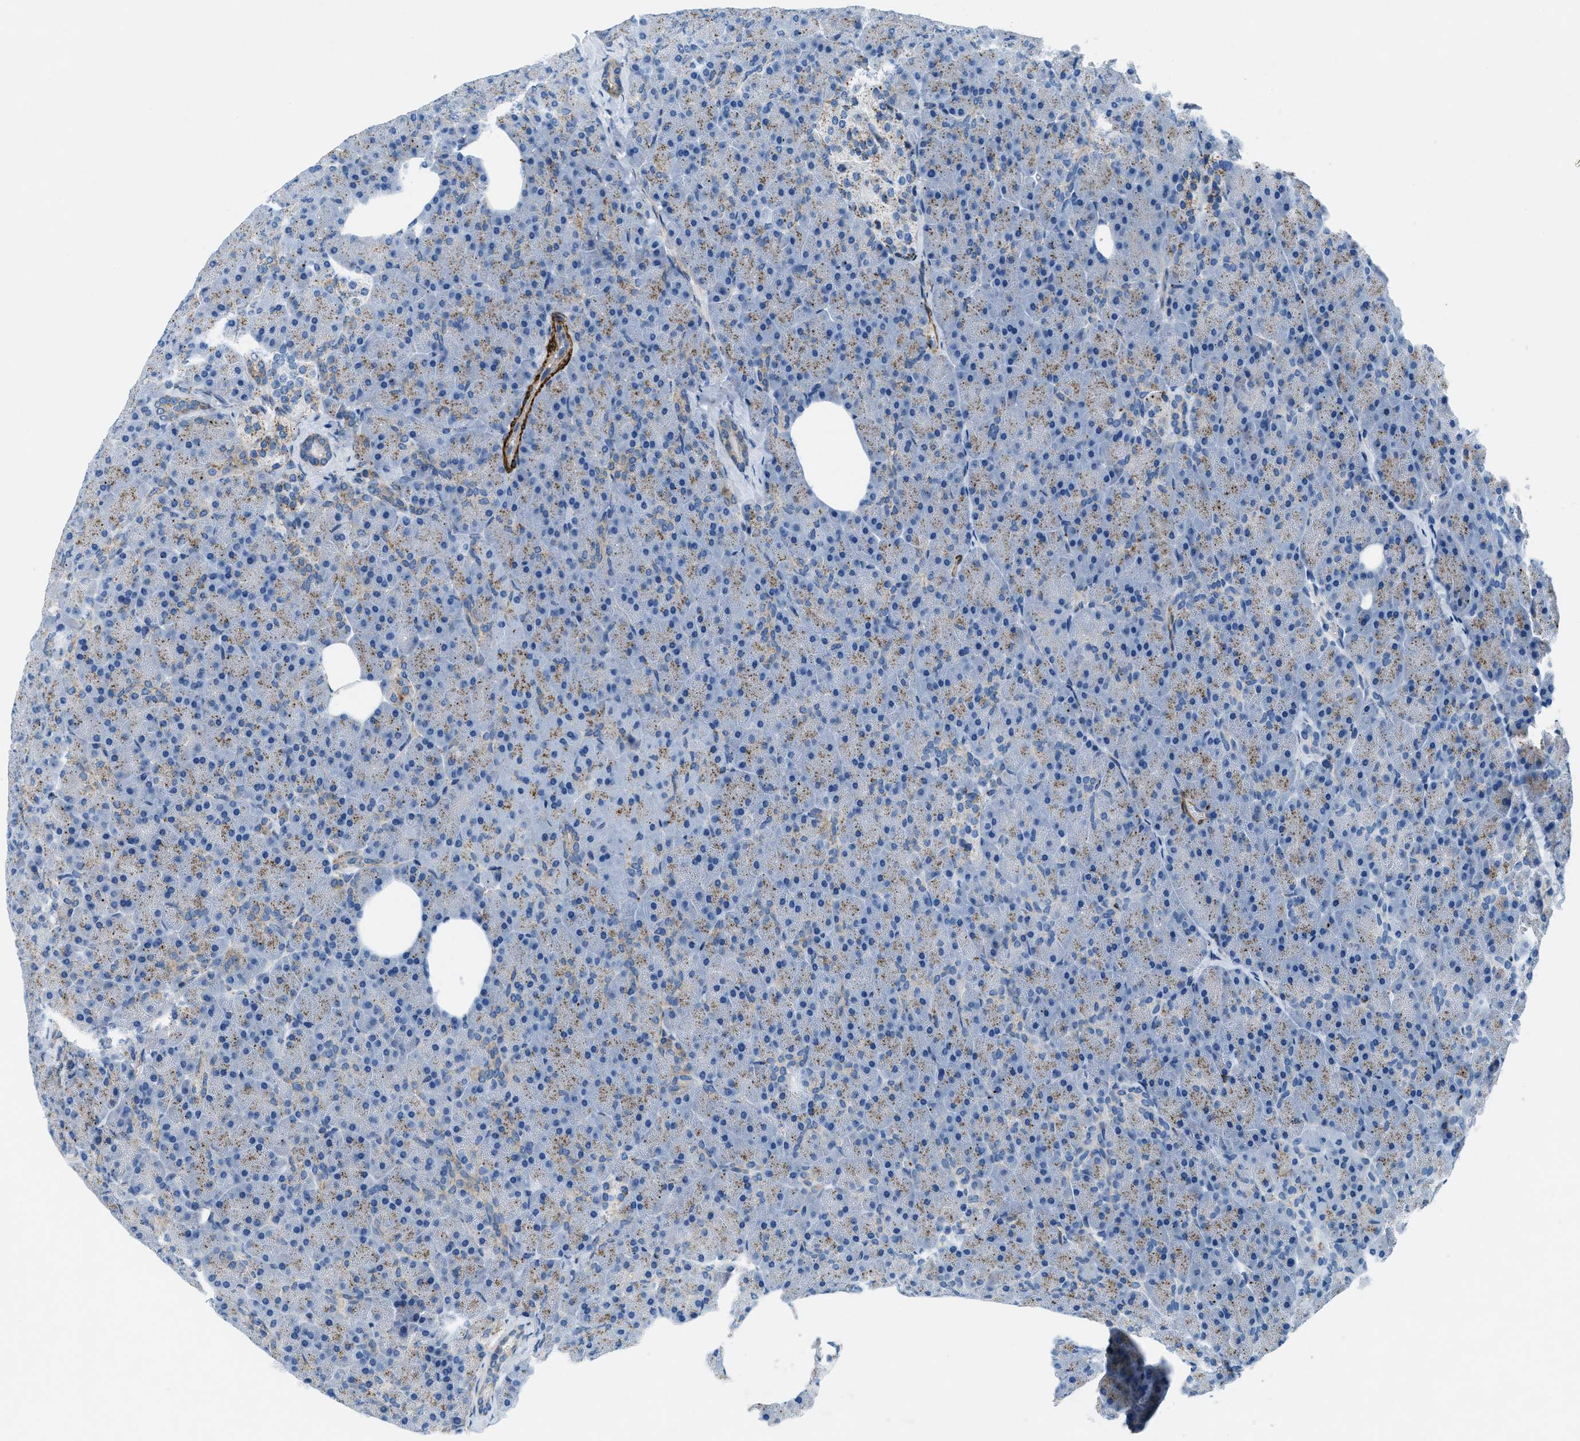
{"staining": {"intensity": "moderate", "quantity": "25%-75%", "location": "cytoplasmic/membranous"}, "tissue": "pancreas", "cell_type": "Exocrine glandular cells", "image_type": "normal", "snomed": [{"axis": "morphology", "description": "Normal tissue, NOS"}, {"axis": "topography", "description": "Pancreas"}], "caption": "This photomicrograph demonstrates immunohistochemistry (IHC) staining of normal pancreas, with medium moderate cytoplasmic/membranous expression in approximately 25%-75% of exocrine glandular cells.", "gene": "MFSD13A", "patient": {"sex": "female", "age": 35}}